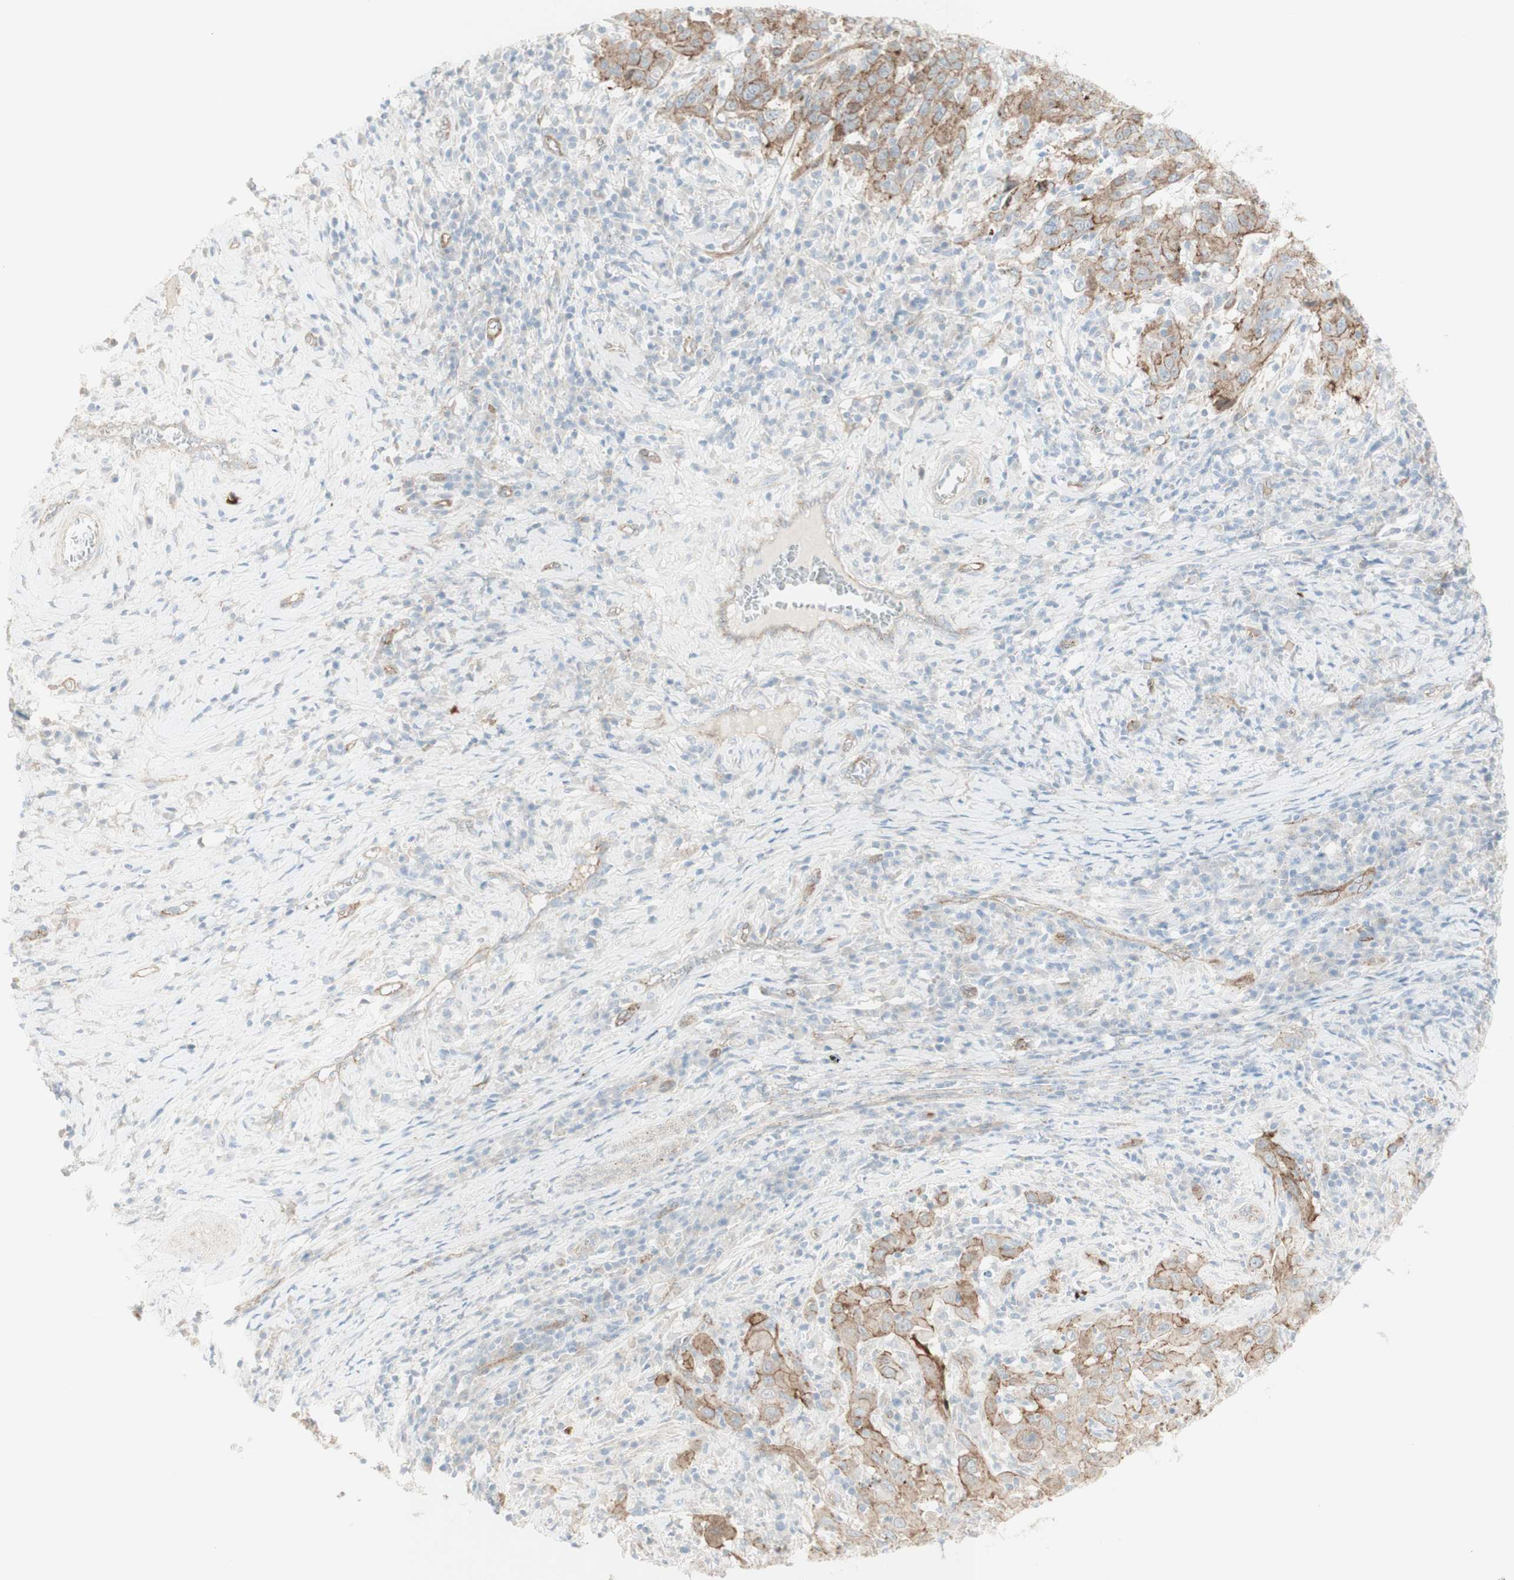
{"staining": {"intensity": "moderate", "quantity": "<25%", "location": "cytoplasmic/membranous"}, "tissue": "cervical cancer", "cell_type": "Tumor cells", "image_type": "cancer", "snomed": [{"axis": "morphology", "description": "Squamous cell carcinoma, NOS"}, {"axis": "topography", "description": "Cervix"}], "caption": "An IHC histopathology image of tumor tissue is shown. Protein staining in brown labels moderate cytoplasmic/membranous positivity in cervical cancer (squamous cell carcinoma) within tumor cells.", "gene": "MYO6", "patient": {"sex": "female", "age": 46}}